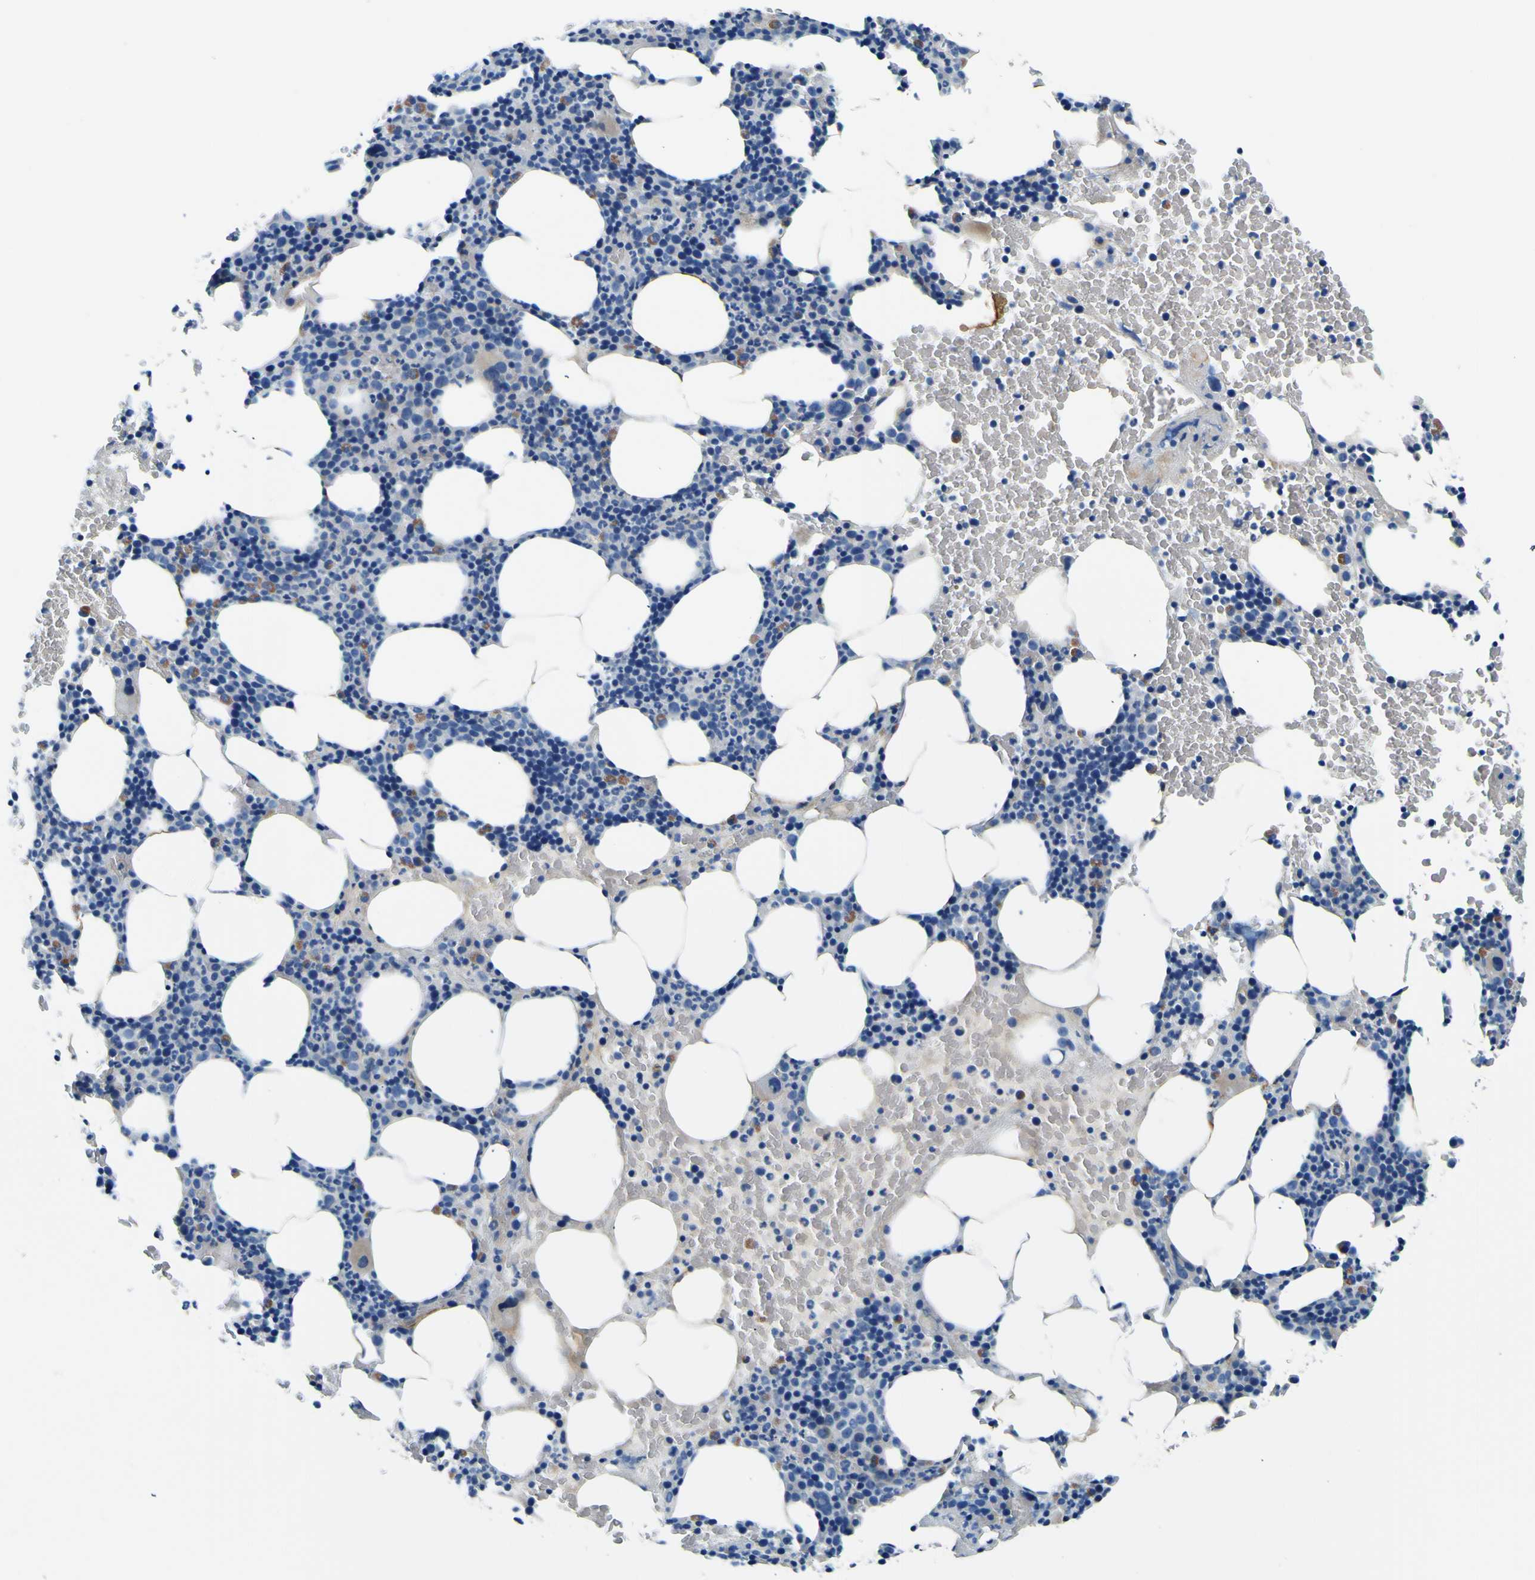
{"staining": {"intensity": "weak", "quantity": "<25%", "location": "cytoplasmic/membranous"}, "tissue": "bone marrow", "cell_type": "Hematopoietic cells", "image_type": "normal", "snomed": [{"axis": "morphology", "description": "Normal tissue, NOS"}, {"axis": "morphology", "description": "Inflammation, NOS"}, {"axis": "topography", "description": "Bone marrow"}], "caption": "The histopathology image displays no staining of hematopoietic cells in normal bone marrow.", "gene": "ADGRA2", "patient": {"sex": "female", "age": 70}}